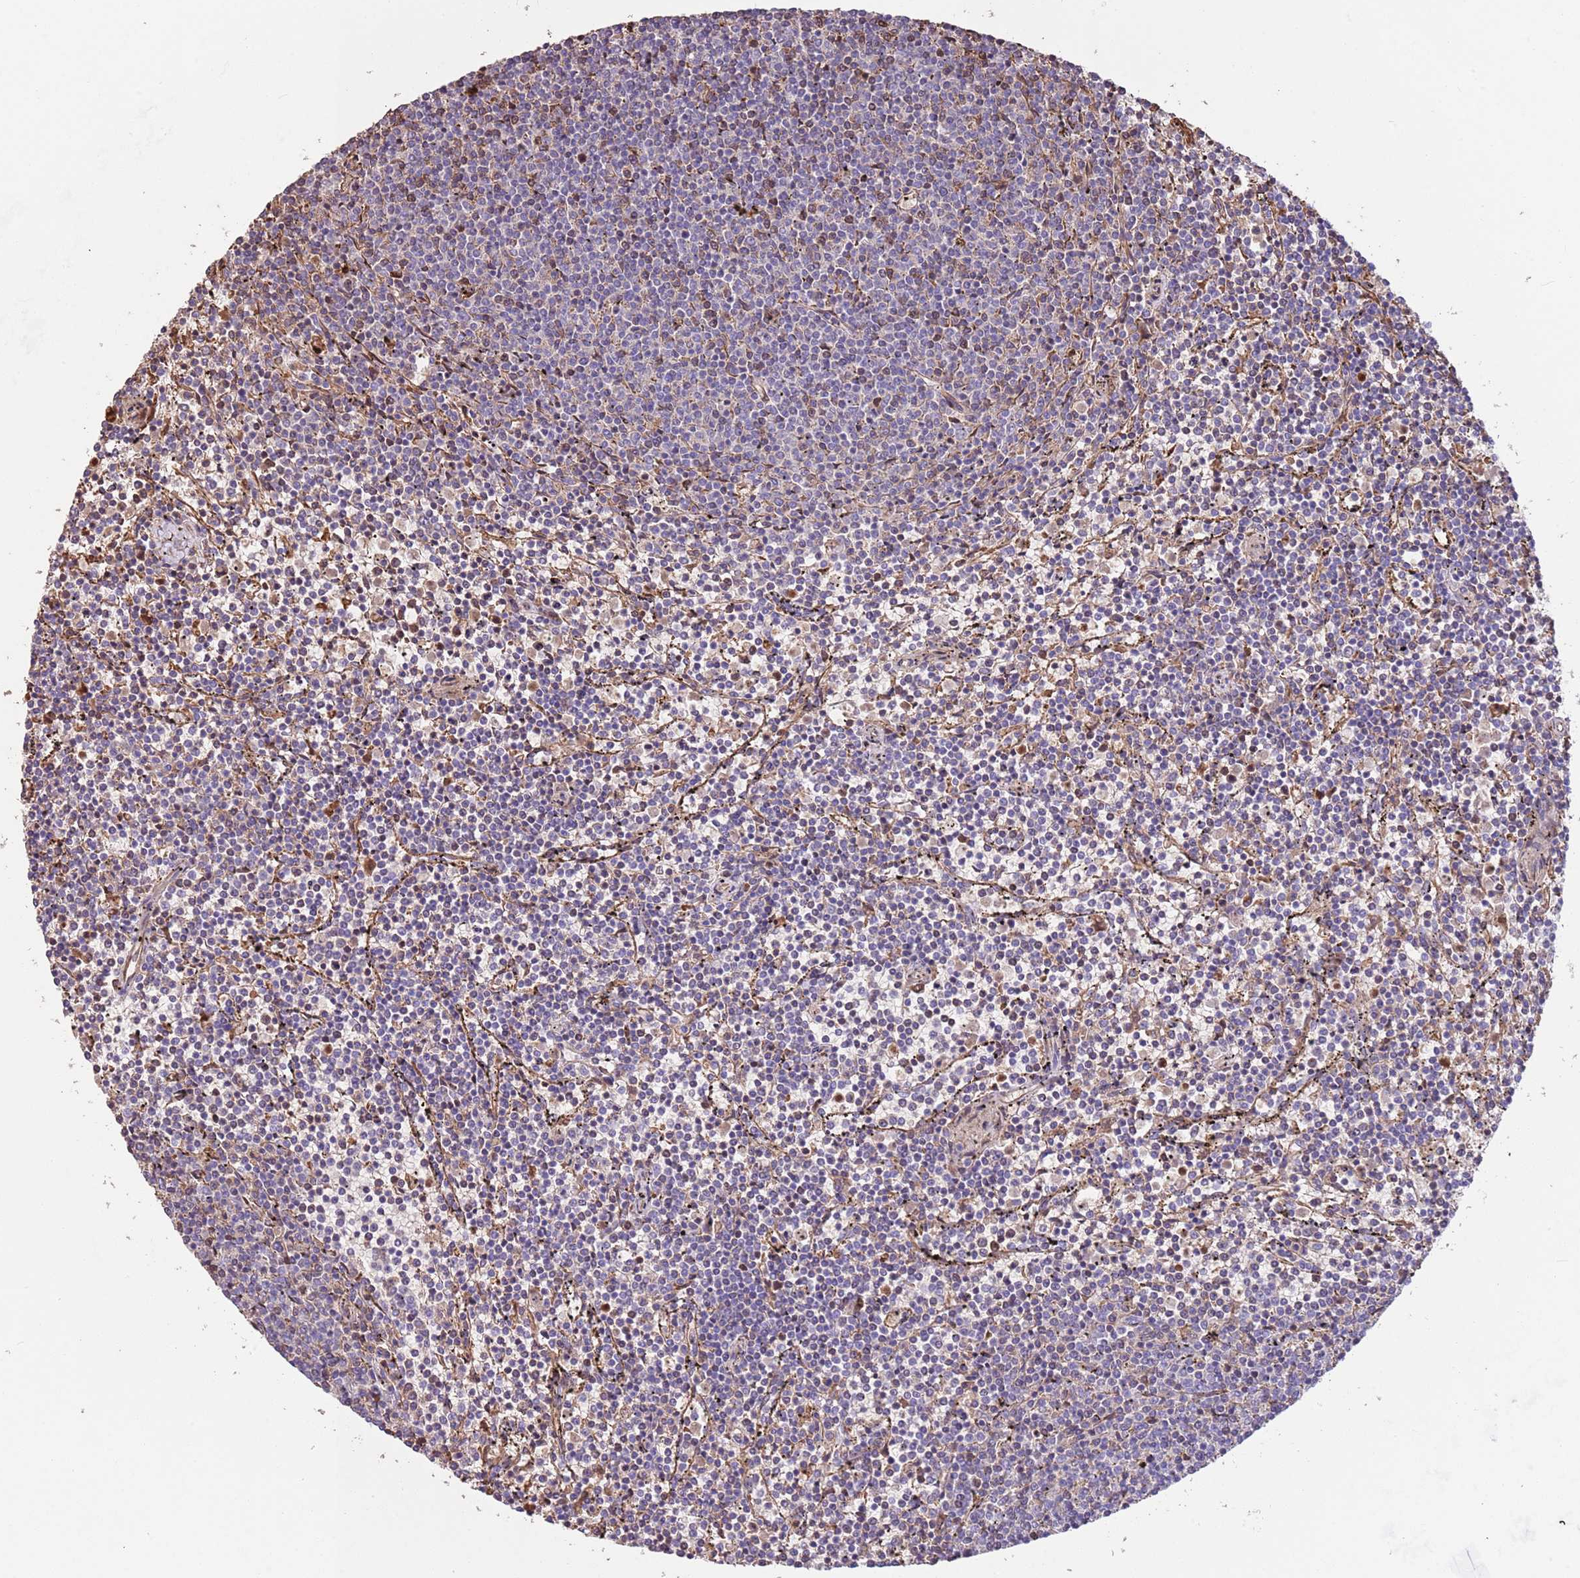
{"staining": {"intensity": "weak", "quantity": "25%-75%", "location": "cytoplasmic/membranous"}, "tissue": "lymphoma", "cell_type": "Tumor cells", "image_type": "cancer", "snomed": [{"axis": "morphology", "description": "Malignant lymphoma, non-Hodgkin's type, Low grade"}, {"axis": "topography", "description": "Spleen"}], "caption": "Immunohistochemistry (IHC) of low-grade malignant lymphoma, non-Hodgkin's type shows low levels of weak cytoplasmic/membranous expression in approximately 25%-75% of tumor cells.", "gene": "PIGA", "patient": {"sex": "female", "age": 50}}